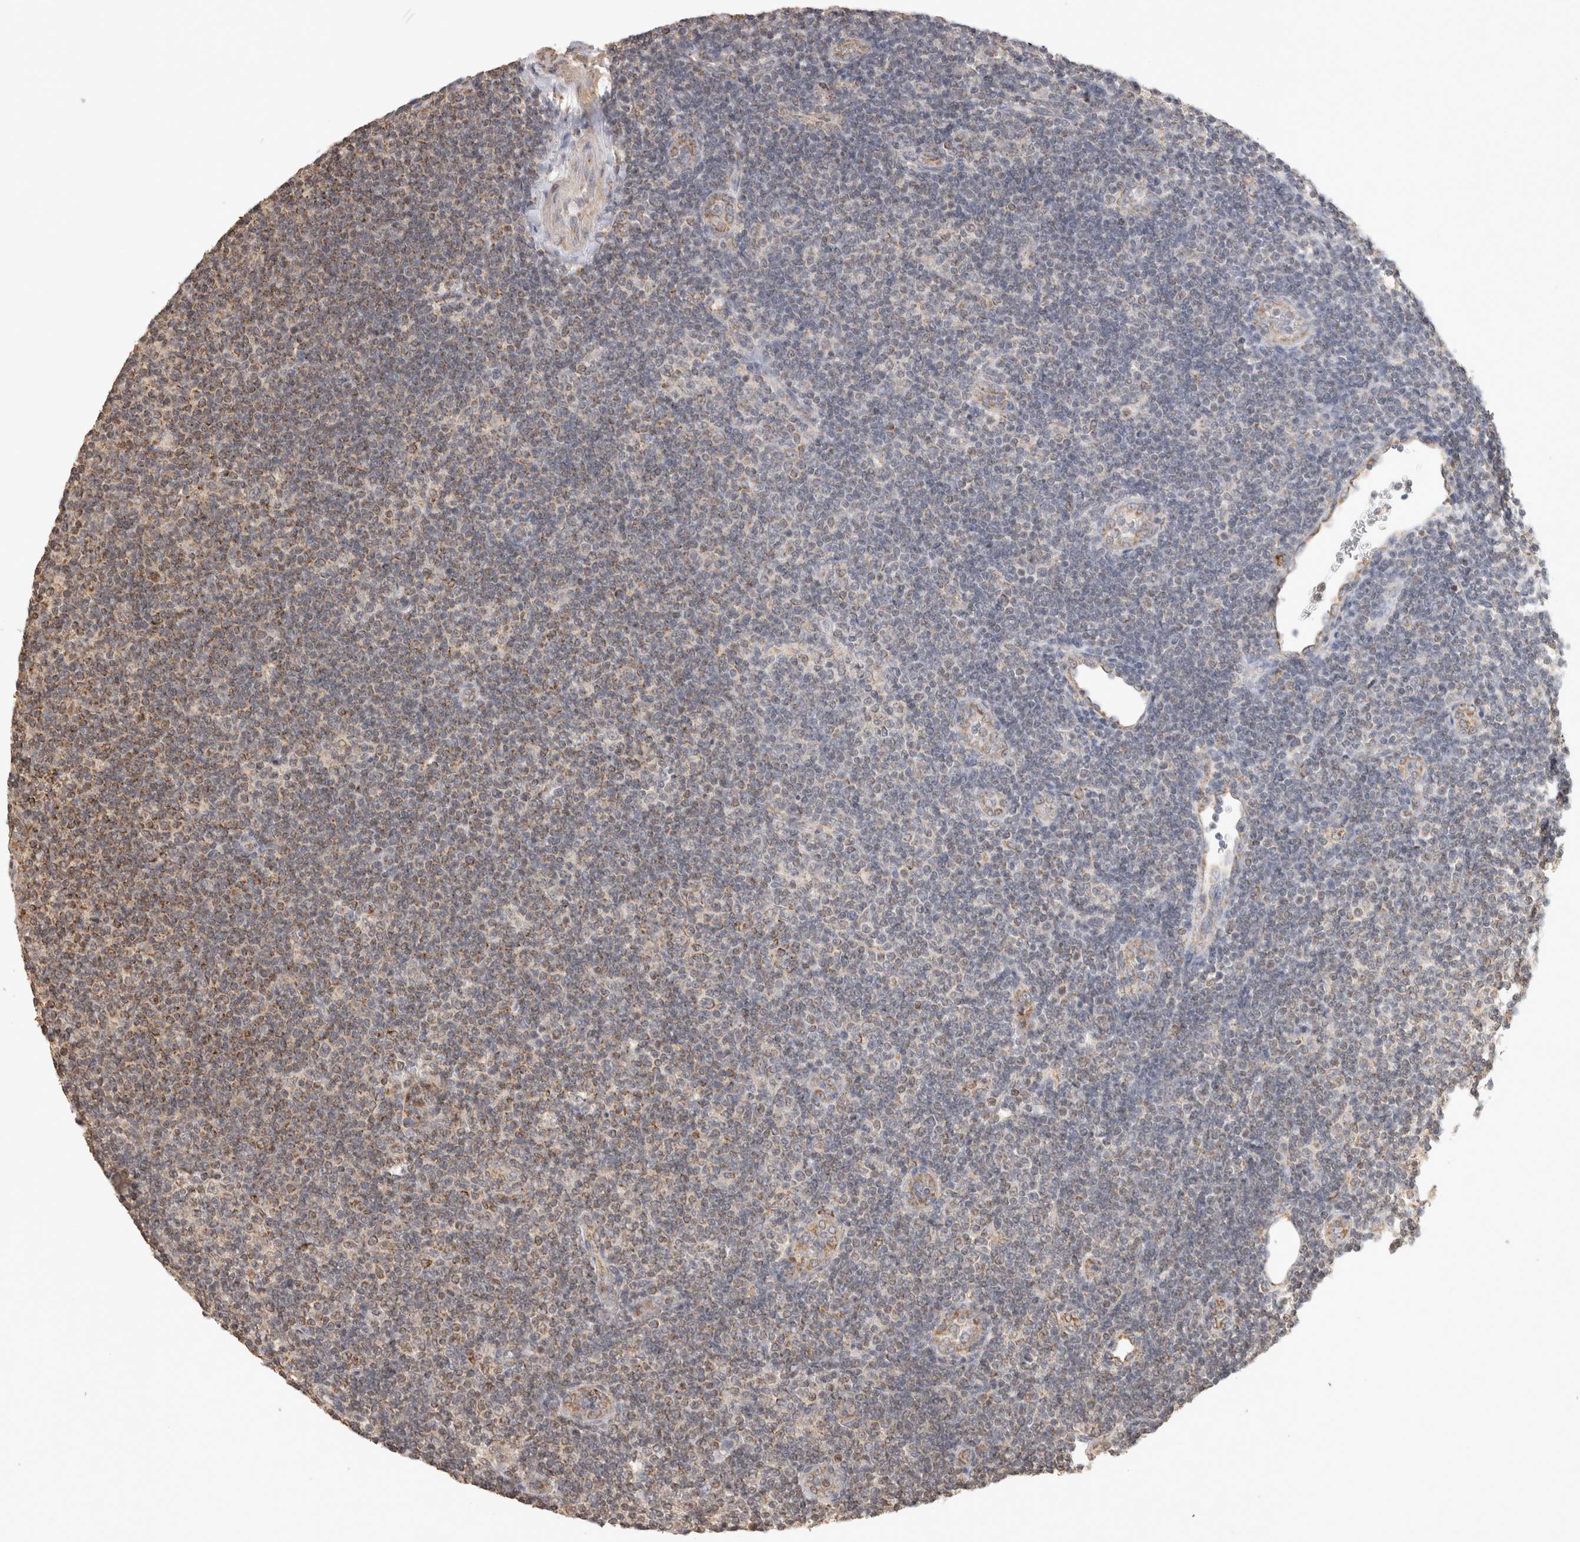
{"staining": {"intensity": "weak", "quantity": "<25%", "location": "cytoplasmic/membranous"}, "tissue": "lymphoma", "cell_type": "Tumor cells", "image_type": "cancer", "snomed": [{"axis": "morphology", "description": "Malignant lymphoma, non-Hodgkin's type, Low grade"}, {"axis": "topography", "description": "Lymph node"}], "caption": "Human lymphoma stained for a protein using IHC shows no expression in tumor cells.", "gene": "BNIP3L", "patient": {"sex": "male", "age": 83}}